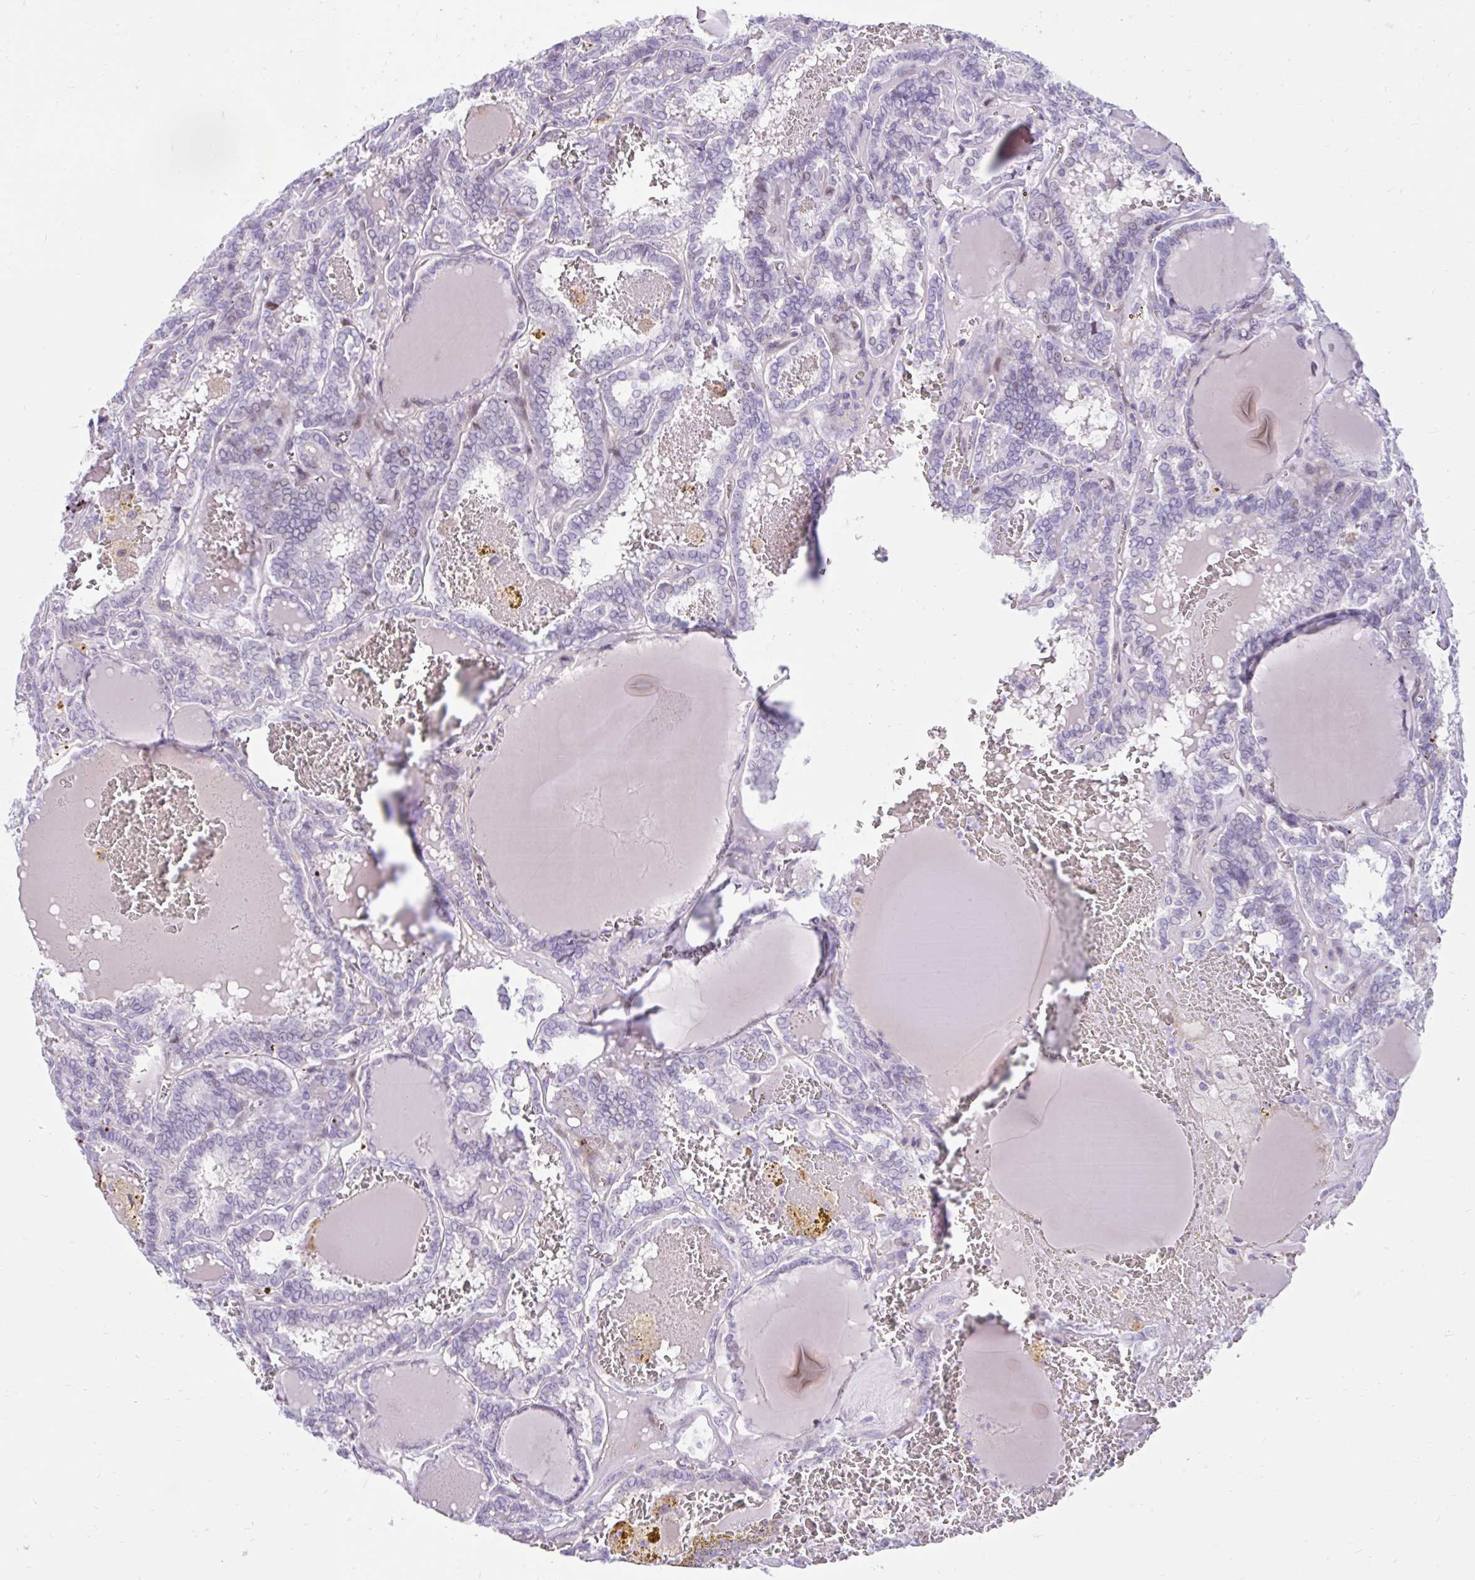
{"staining": {"intensity": "weak", "quantity": "<25%", "location": "nuclear"}, "tissue": "thyroid cancer", "cell_type": "Tumor cells", "image_type": "cancer", "snomed": [{"axis": "morphology", "description": "Papillary adenocarcinoma, NOS"}, {"axis": "topography", "description": "Thyroid gland"}], "caption": "An immunohistochemistry (IHC) photomicrograph of thyroid cancer is shown. There is no staining in tumor cells of thyroid cancer.", "gene": "NHLH2", "patient": {"sex": "female", "age": 72}}